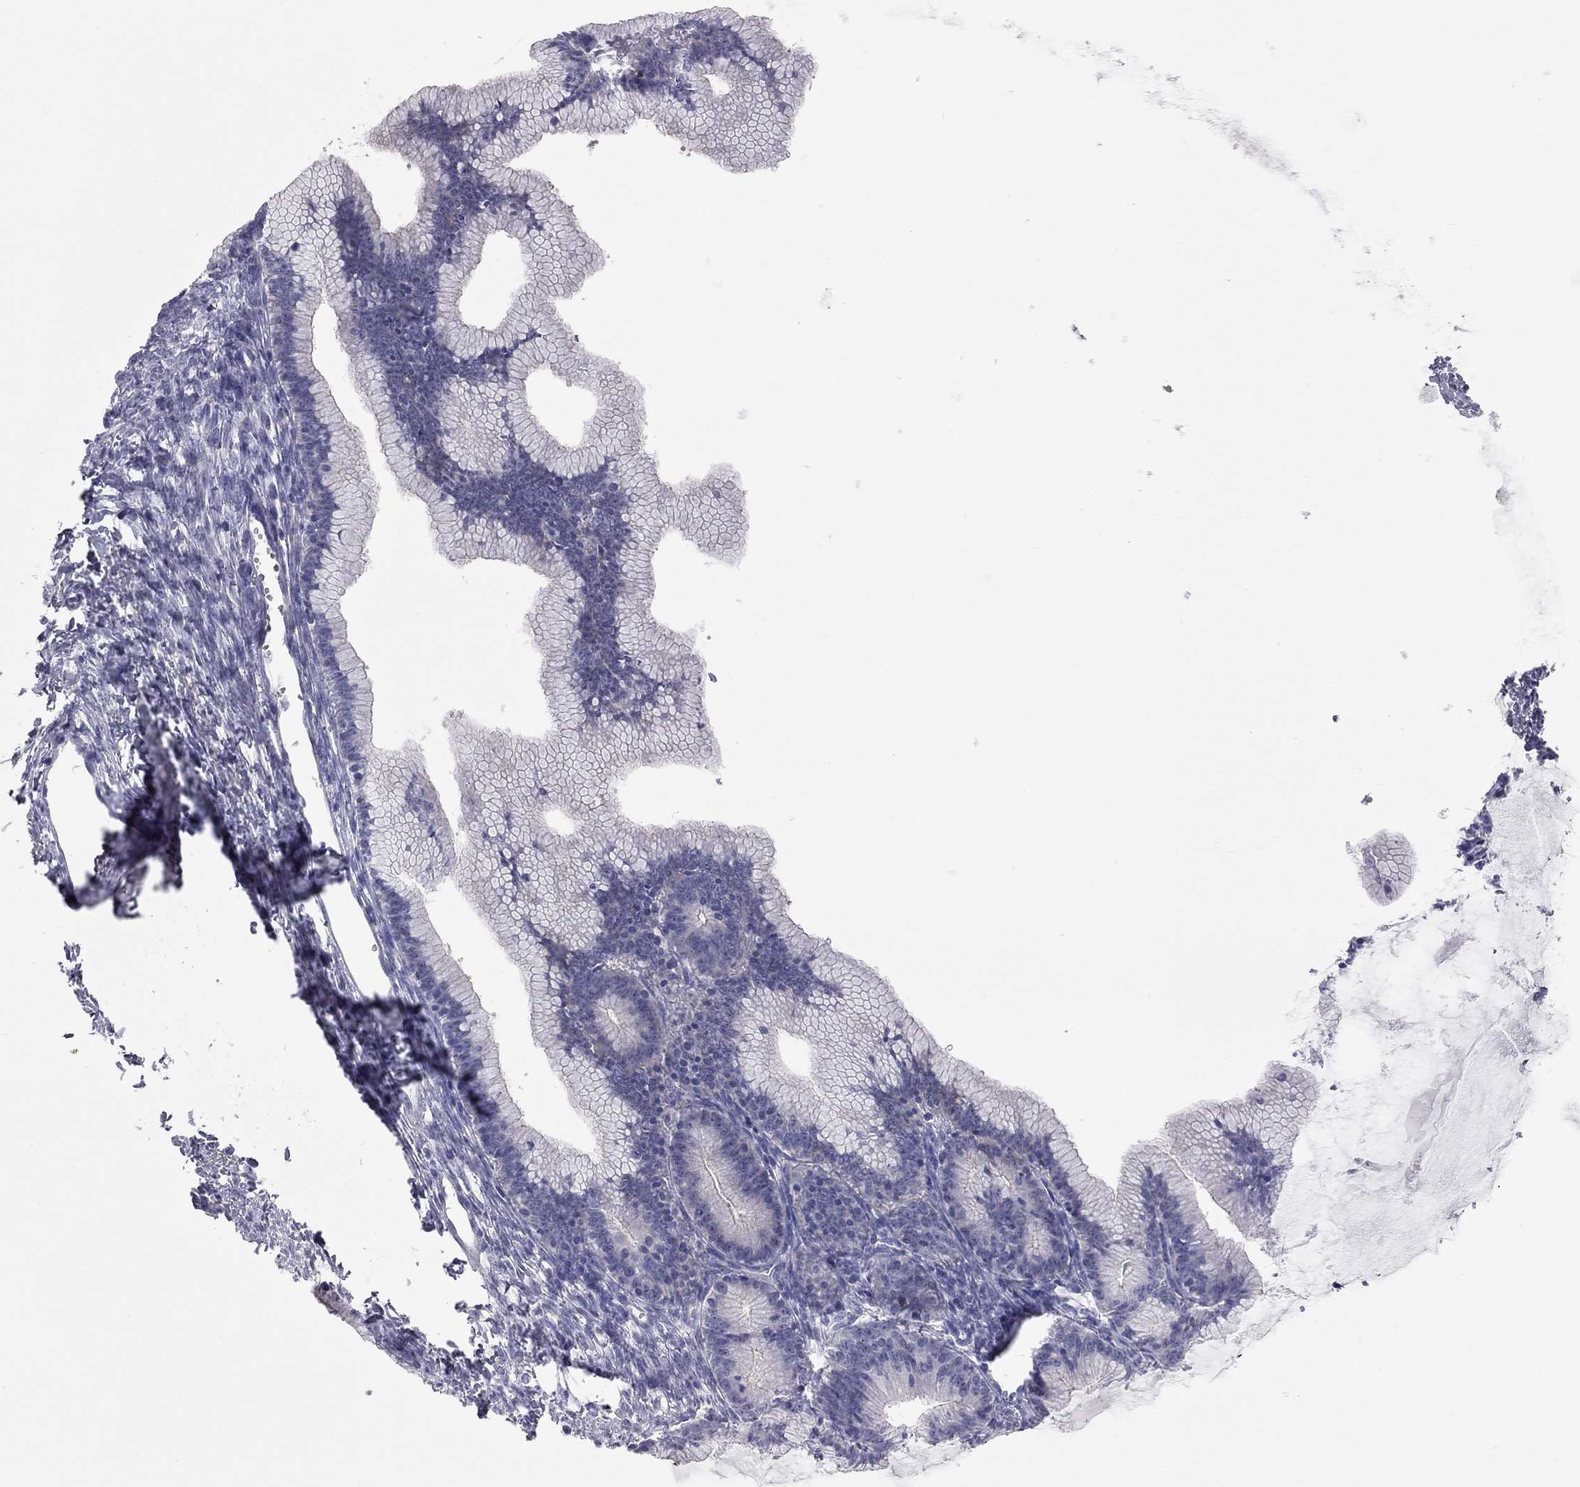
{"staining": {"intensity": "negative", "quantity": "none", "location": "none"}, "tissue": "ovarian cancer", "cell_type": "Tumor cells", "image_type": "cancer", "snomed": [{"axis": "morphology", "description": "Cystadenocarcinoma, mucinous, NOS"}, {"axis": "topography", "description": "Ovary"}], "caption": "Image shows no significant protein staining in tumor cells of ovarian cancer (mucinous cystadenocarcinoma). (DAB (3,3'-diaminobenzidine) IHC, high magnification).", "gene": "ADCYAP1", "patient": {"sex": "female", "age": 41}}